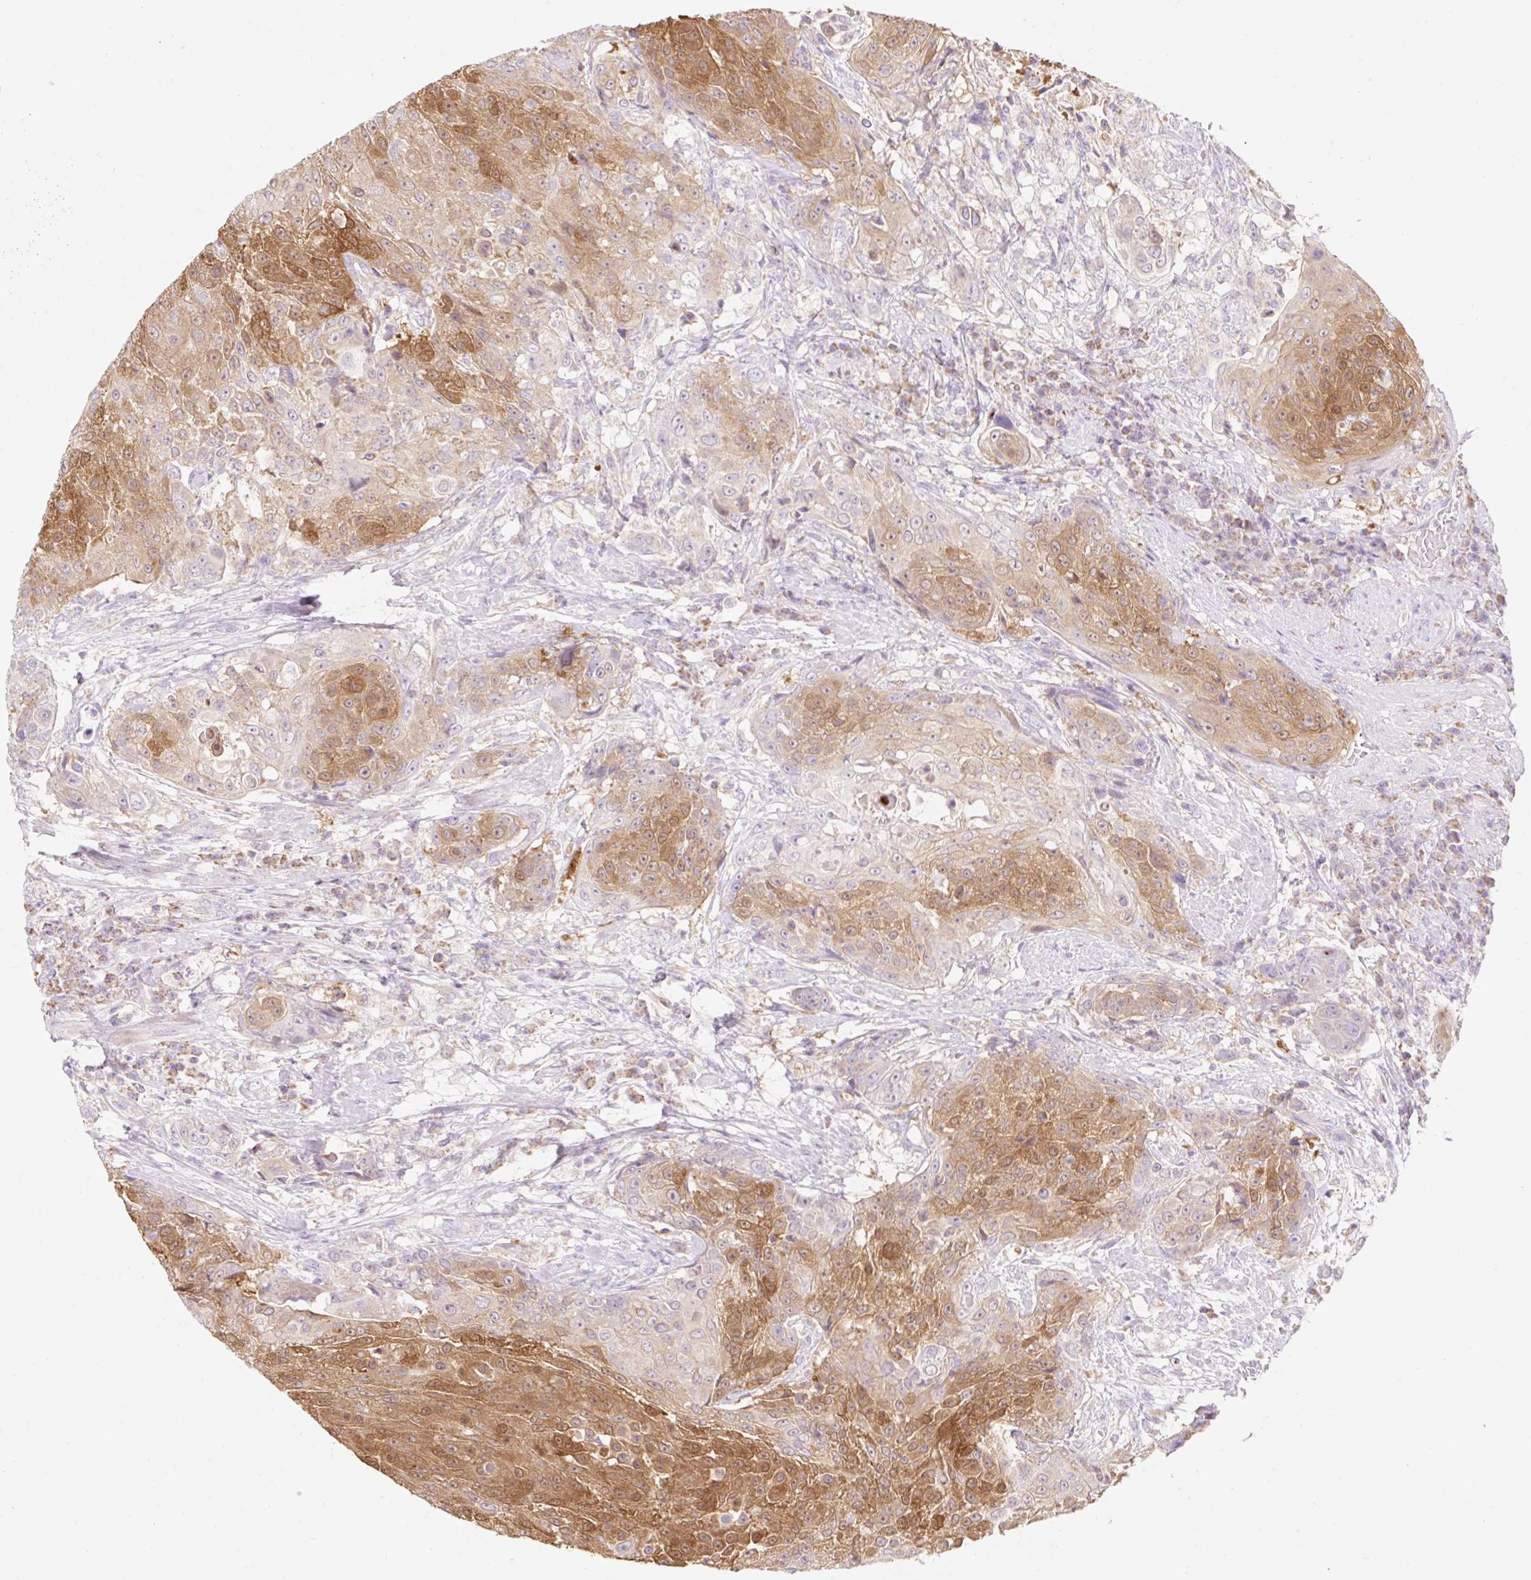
{"staining": {"intensity": "moderate", "quantity": ">75%", "location": "cytoplasmic/membranous"}, "tissue": "urothelial cancer", "cell_type": "Tumor cells", "image_type": "cancer", "snomed": [{"axis": "morphology", "description": "Urothelial carcinoma, High grade"}, {"axis": "topography", "description": "Urinary bladder"}], "caption": "Immunohistochemical staining of urothelial carcinoma (high-grade) reveals medium levels of moderate cytoplasmic/membranous staining in approximately >75% of tumor cells. The protein is stained brown, and the nuclei are stained in blue (DAB IHC with brightfield microscopy, high magnification).", "gene": "DHX35", "patient": {"sex": "female", "age": 63}}